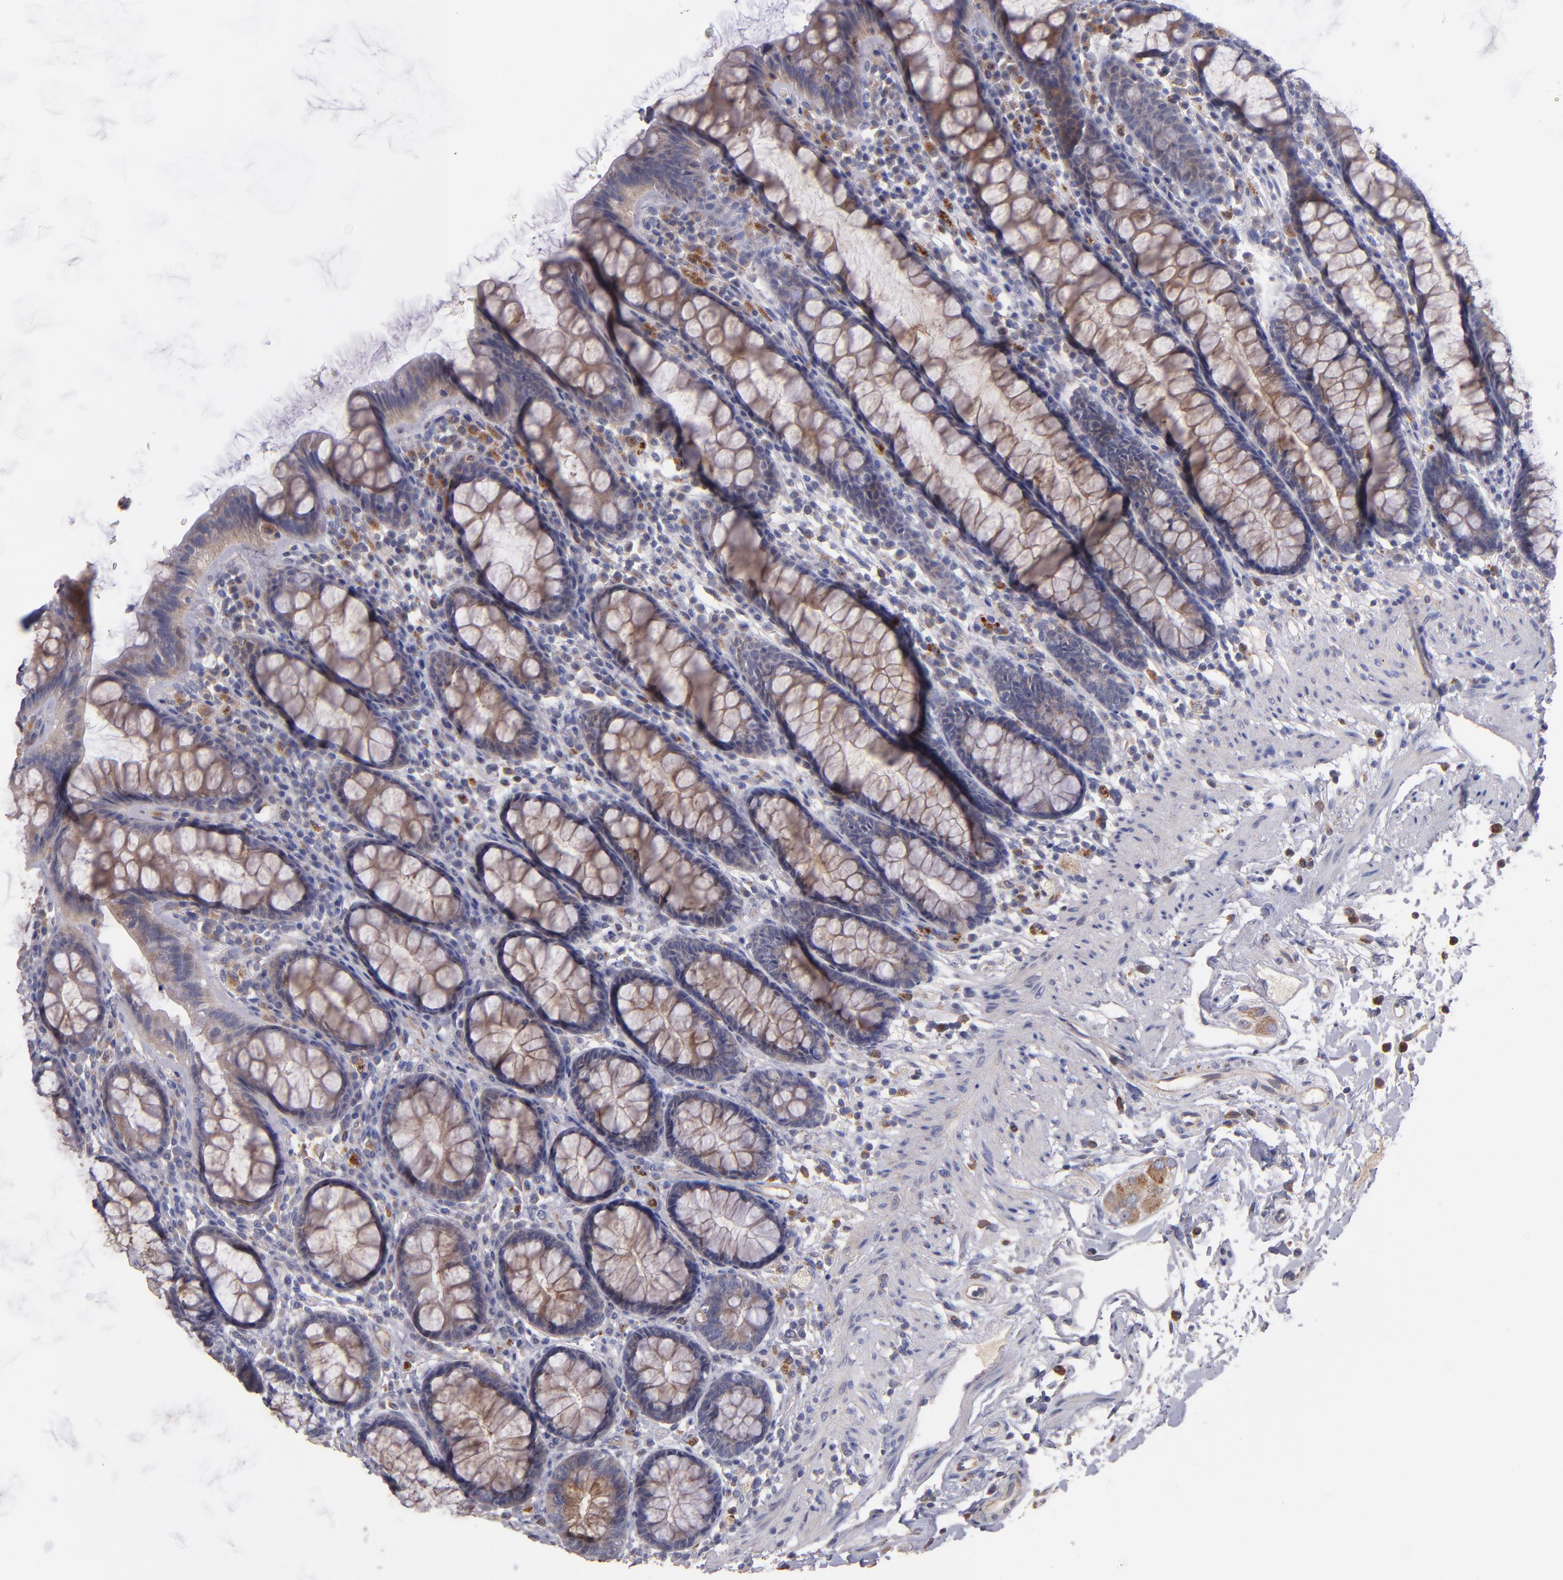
{"staining": {"intensity": "moderate", "quantity": ">75%", "location": "cytoplasmic/membranous"}, "tissue": "rectum", "cell_type": "Glandular cells", "image_type": "normal", "snomed": [{"axis": "morphology", "description": "Normal tissue, NOS"}, {"axis": "topography", "description": "Rectum"}], "caption": "Immunohistochemistry histopathology image of benign rectum: human rectum stained using immunohistochemistry shows medium levels of moderate protein expression localized specifically in the cytoplasmic/membranous of glandular cells, appearing as a cytoplasmic/membranous brown color.", "gene": "MAGEE1", "patient": {"sex": "male", "age": 92}}